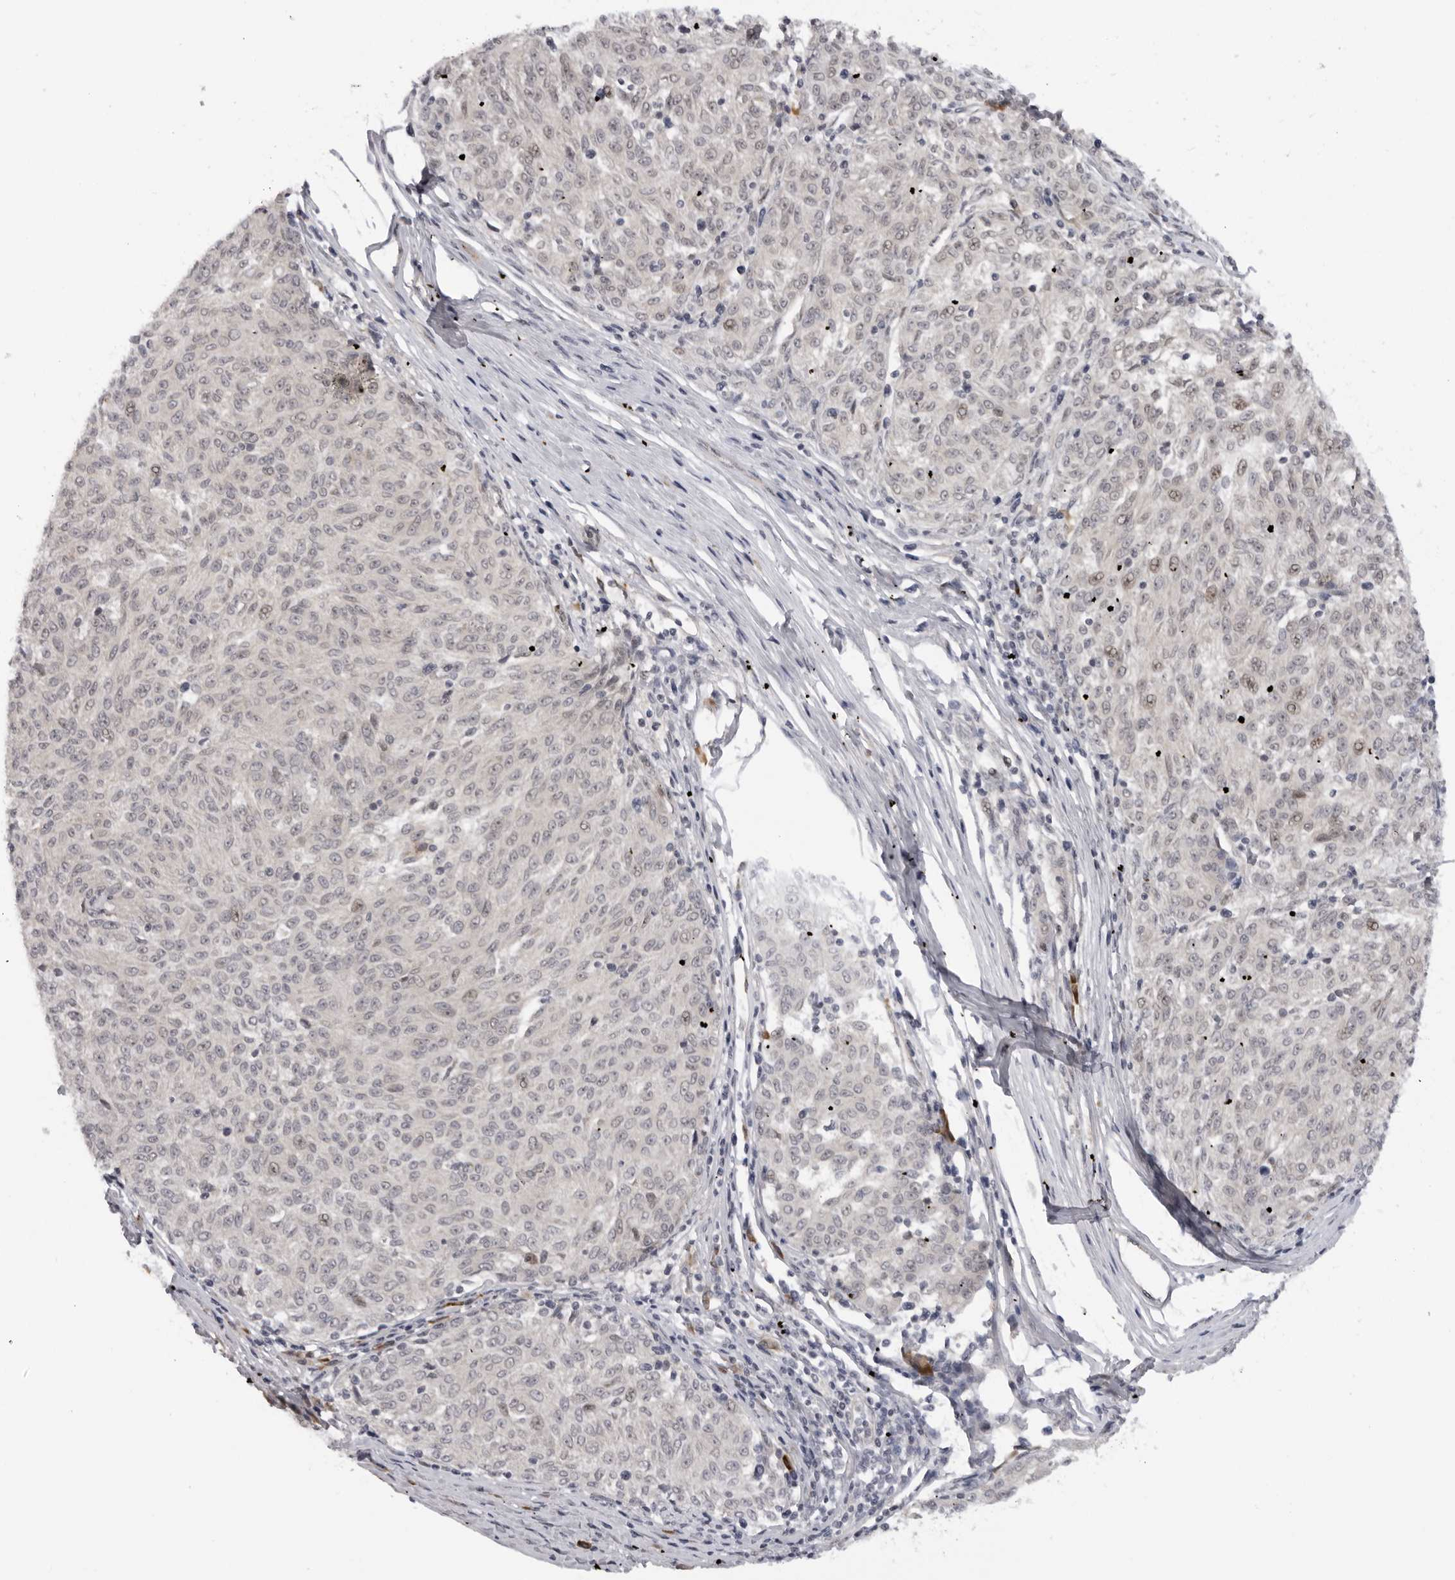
{"staining": {"intensity": "weak", "quantity": "25%-75%", "location": "nuclear"}, "tissue": "melanoma", "cell_type": "Tumor cells", "image_type": "cancer", "snomed": [{"axis": "morphology", "description": "Malignant melanoma, NOS"}, {"axis": "topography", "description": "Skin"}], "caption": "An image showing weak nuclear expression in approximately 25%-75% of tumor cells in malignant melanoma, as visualized by brown immunohistochemical staining.", "gene": "ALPK2", "patient": {"sex": "female", "age": 72}}